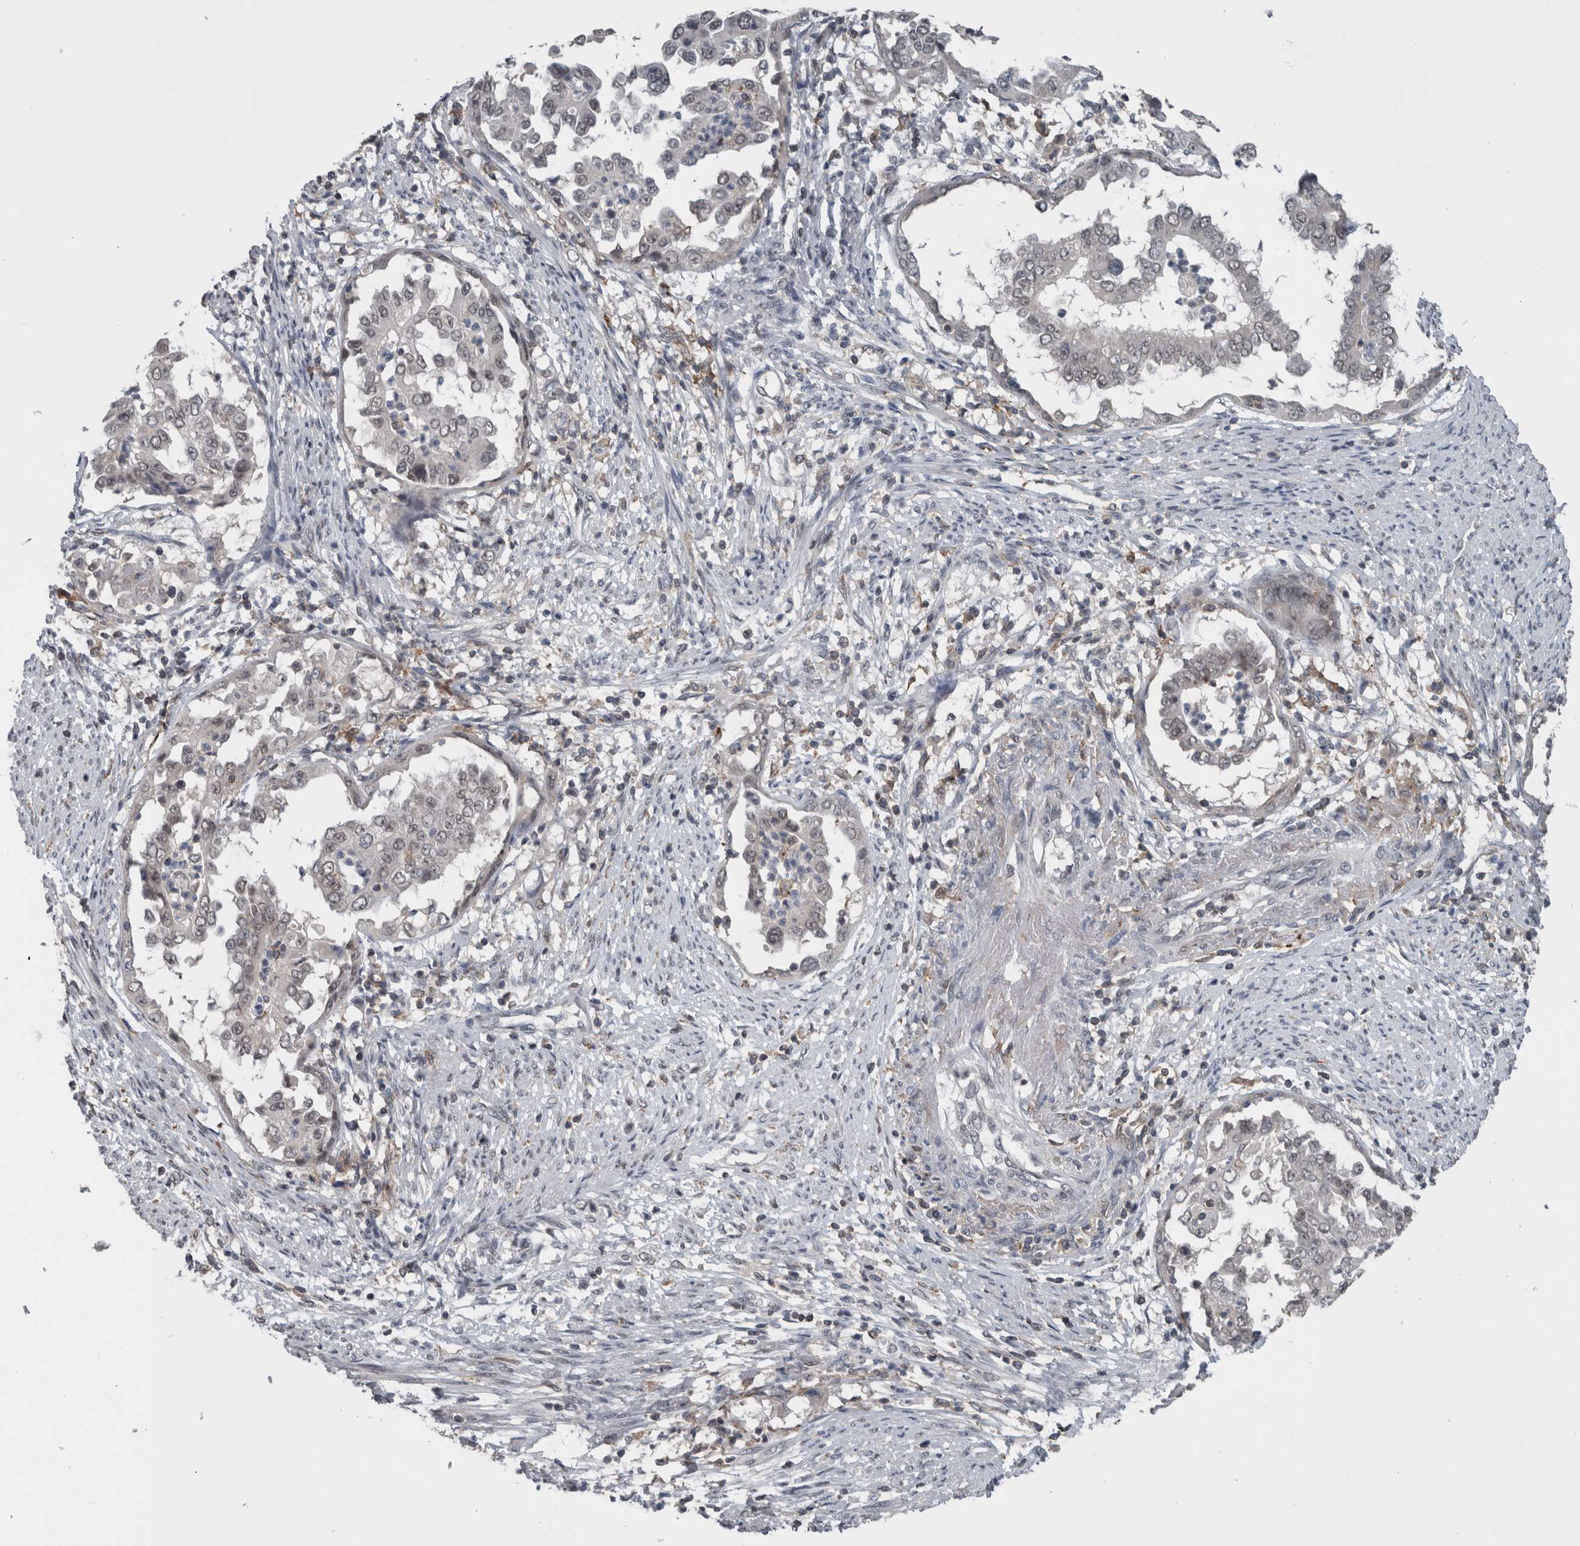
{"staining": {"intensity": "negative", "quantity": "none", "location": "none"}, "tissue": "endometrial cancer", "cell_type": "Tumor cells", "image_type": "cancer", "snomed": [{"axis": "morphology", "description": "Adenocarcinoma, NOS"}, {"axis": "topography", "description": "Endometrium"}], "caption": "Immunohistochemistry (IHC) micrograph of adenocarcinoma (endometrial) stained for a protein (brown), which shows no expression in tumor cells. The staining was performed using DAB to visualize the protein expression in brown, while the nuclei were stained in blue with hematoxylin (Magnification: 20x).", "gene": "ZBTB21", "patient": {"sex": "female", "age": 85}}